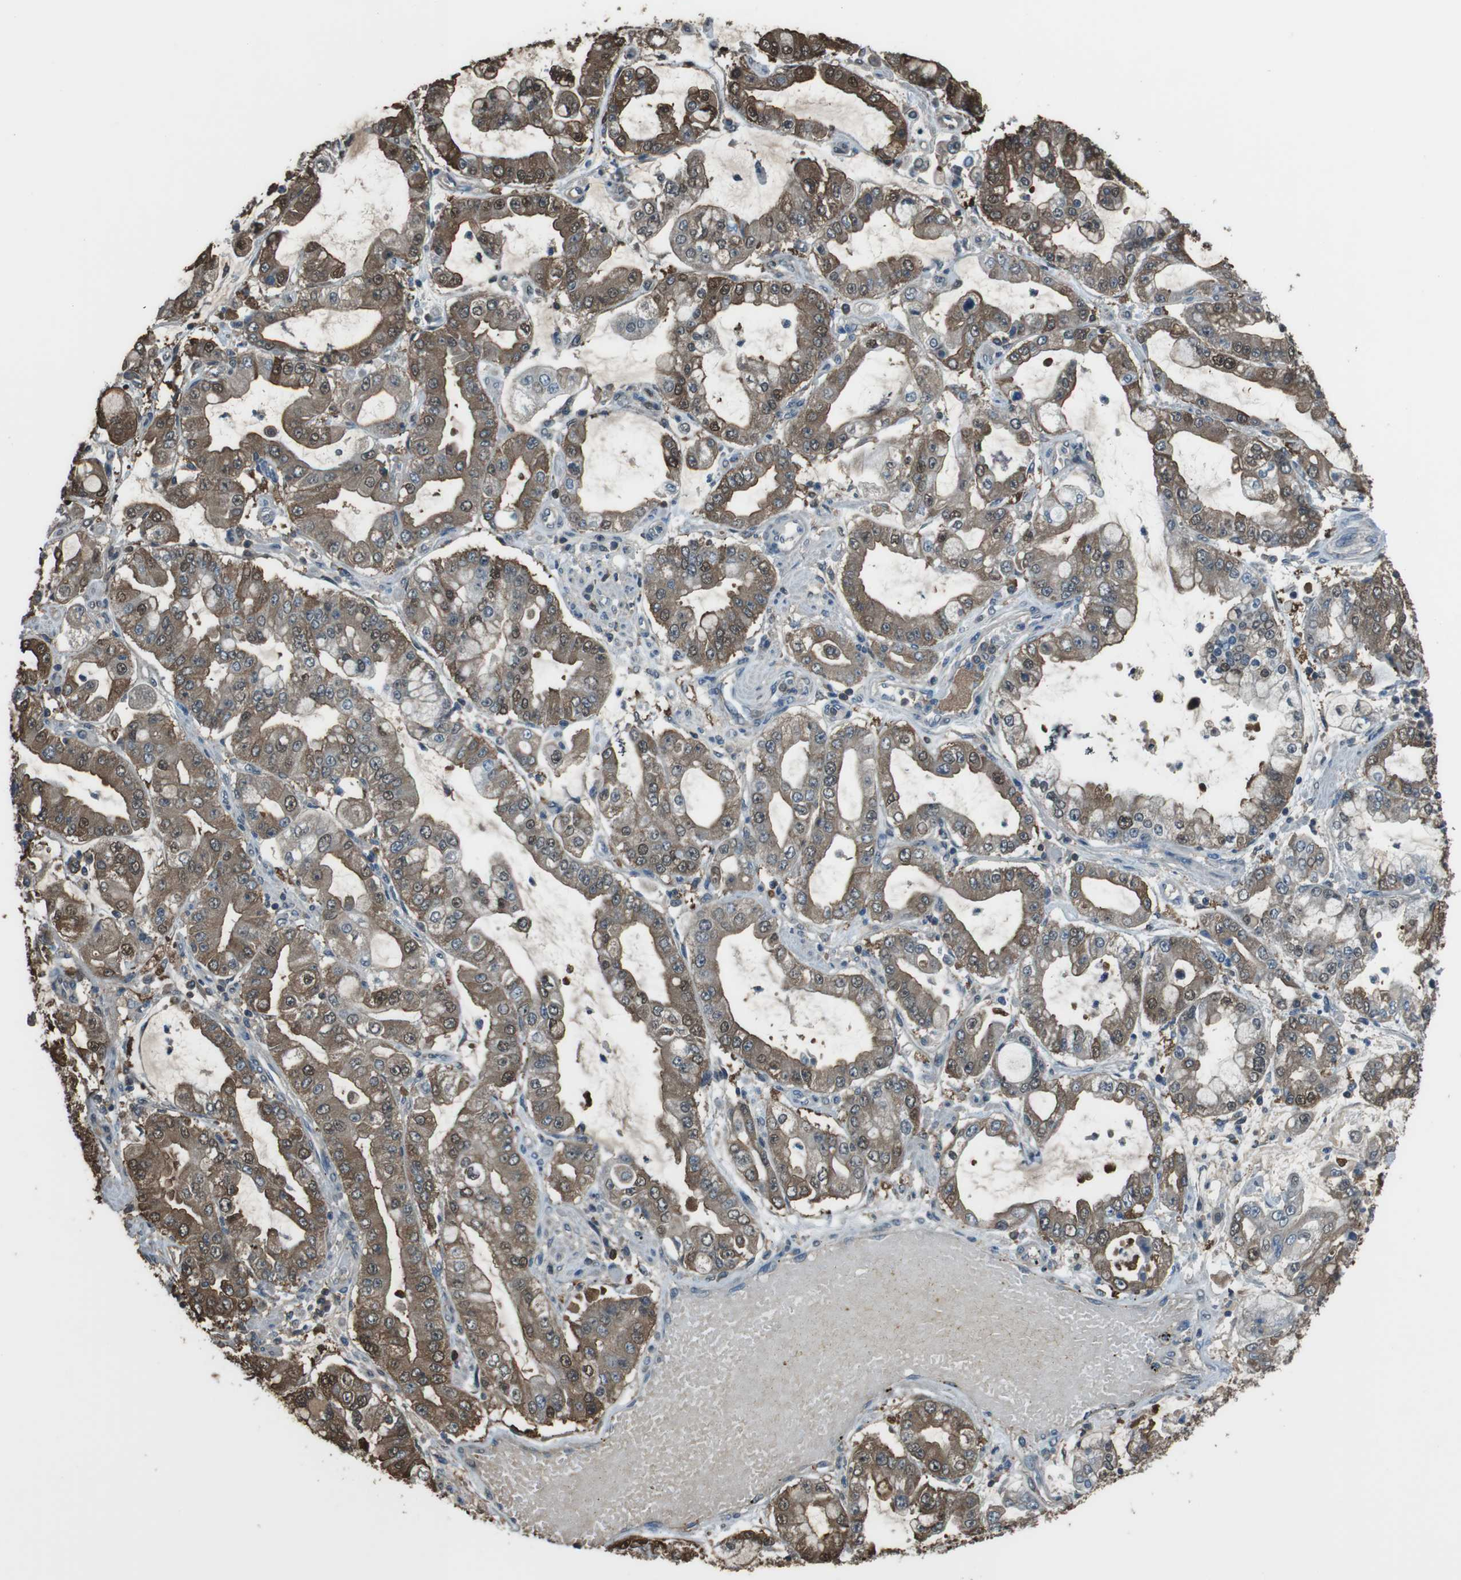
{"staining": {"intensity": "moderate", "quantity": ">75%", "location": "cytoplasmic/membranous,nuclear"}, "tissue": "stomach cancer", "cell_type": "Tumor cells", "image_type": "cancer", "snomed": [{"axis": "morphology", "description": "Adenocarcinoma, NOS"}, {"axis": "topography", "description": "Stomach"}], "caption": "This is an image of immunohistochemistry (IHC) staining of stomach cancer, which shows moderate expression in the cytoplasmic/membranous and nuclear of tumor cells.", "gene": "TWSG1", "patient": {"sex": "male", "age": 76}}